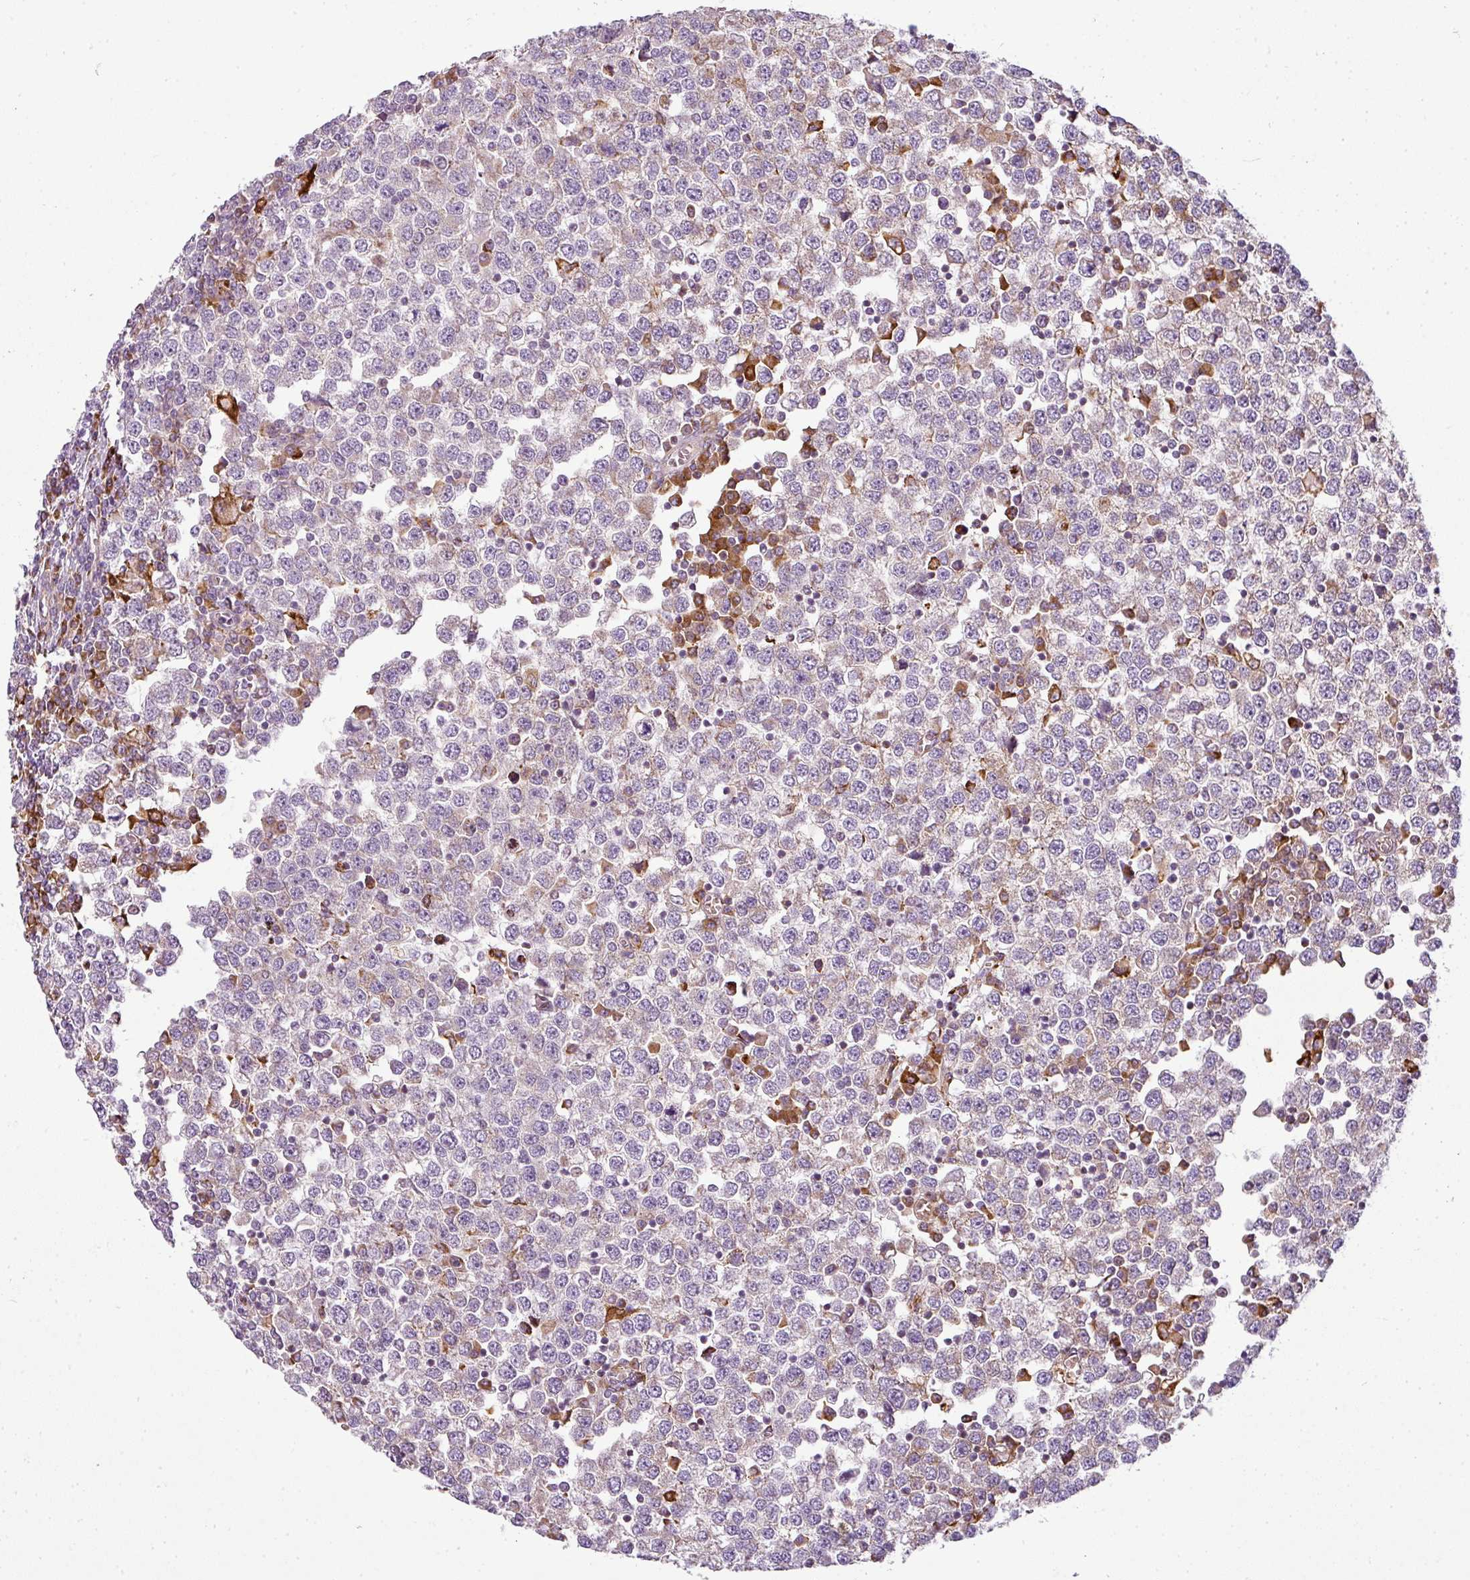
{"staining": {"intensity": "weak", "quantity": "25%-75%", "location": "cytoplasmic/membranous"}, "tissue": "testis cancer", "cell_type": "Tumor cells", "image_type": "cancer", "snomed": [{"axis": "morphology", "description": "Seminoma, NOS"}, {"axis": "topography", "description": "Testis"}], "caption": "Seminoma (testis) tissue exhibits weak cytoplasmic/membranous positivity in about 25%-75% of tumor cells The protein is stained brown, and the nuclei are stained in blue (DAB IHC with brightfield microscopy, high magnification).", "gene": "ANKRD18A", "patient": {"sex": "male", "age": 65}}